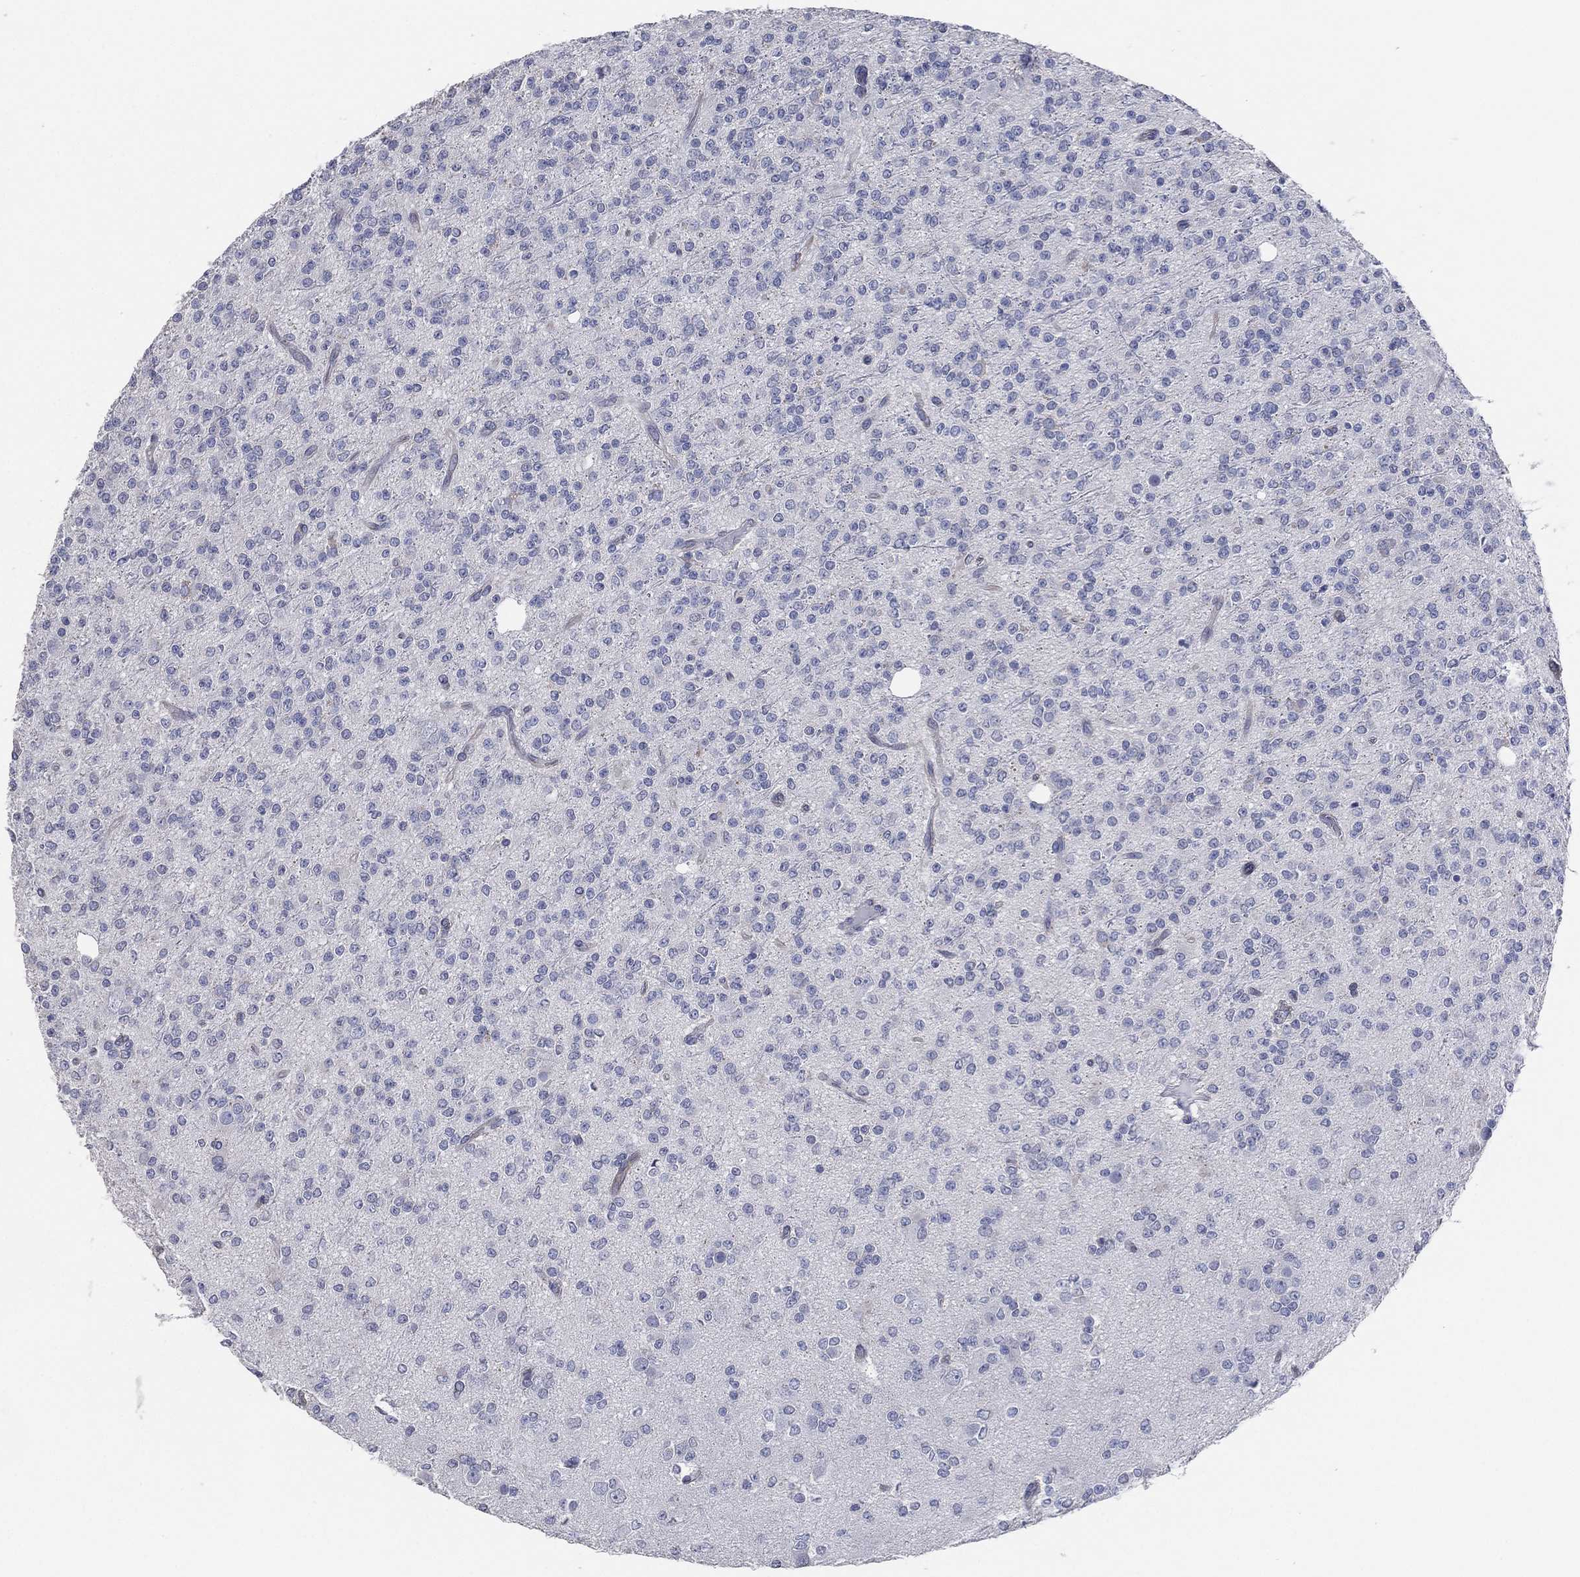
{"staining": {"intensity": "negative", "quantity": "none", "location": "none"}, "tissue": "glioma", "cell_type": "Tumor cells", "image_type": "cancer", "snomed": [{"axis": "morphology", "description": "Glioma, malignant, Low grade"}, {"axis": "topography", "description": "Brain"}], "caption": "Histopathology image shows no protein expression in tumor cells of glioma tissue. (Immunohistochemistry (ihc), brightfield microscopy, high magnification).", "gene": "CFTR", "patient": {"sex": "male", "age": 27}}